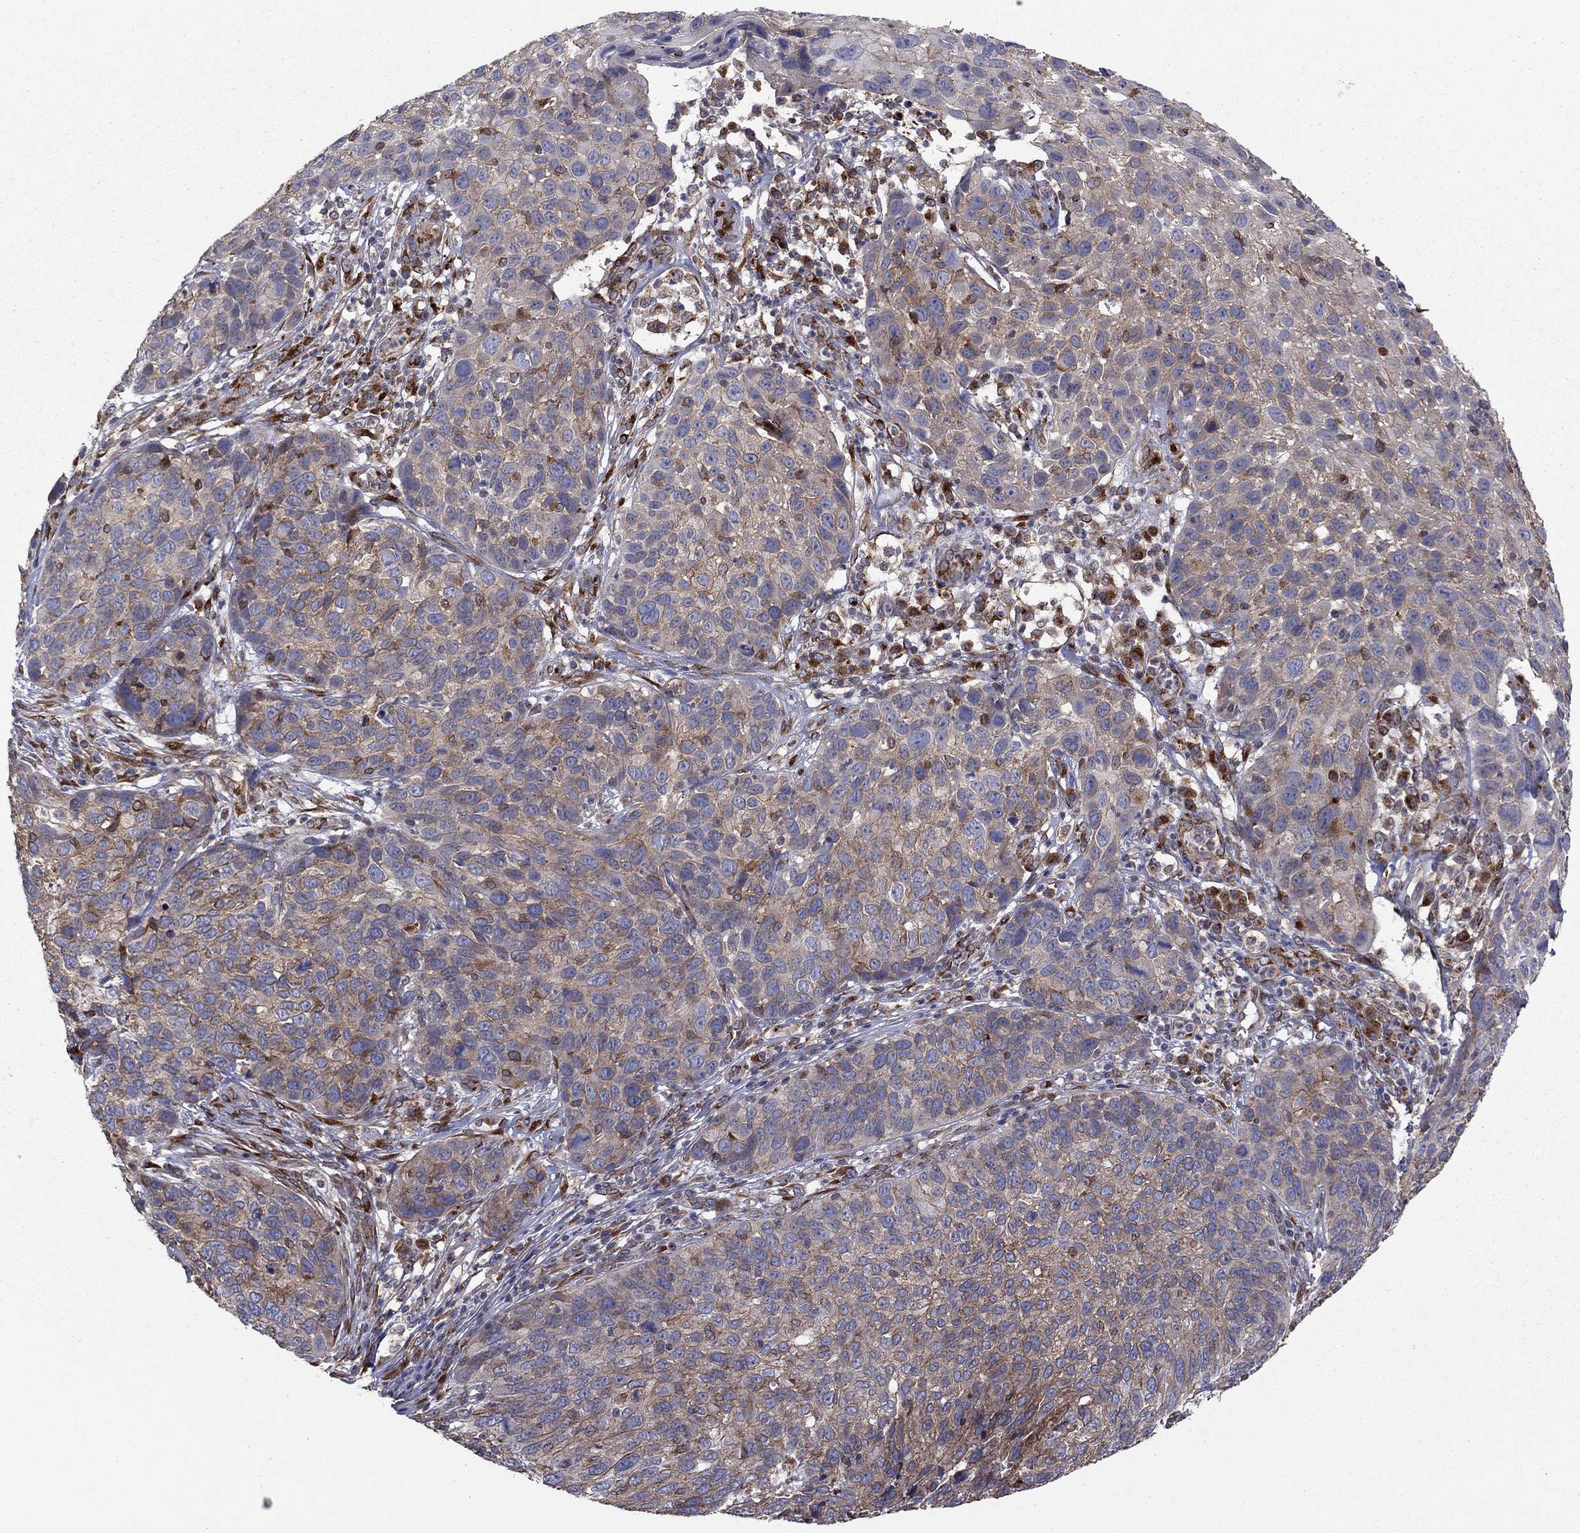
{"staining": {"intensity": "weak", "quantity": "25%-75%", "location": "cytoplasmic/membranous"}, "tissue": "skin cancer", "cell_type": "Tumor cells", "image_type": "cancer", "snomed": [{"axis": "morphology", "description": "Squamous cell carcinoma, NOS"}, {"axis": "topography", "description": "Skin"}], "caption": "IHC staining of skin cancer, which demonstrates low levels of weak cytoplasmic/membranous positivity in approximately 25%-75% of tumor cells indicating weak cytoplasmic/membranous protein expression. The staining was performed using DAB (brown) for protein detection and nuclei were counterstained in hematoxylin (blue).", "gene": "YIF1A", "patient": {"sex": "male", "age": 92}}